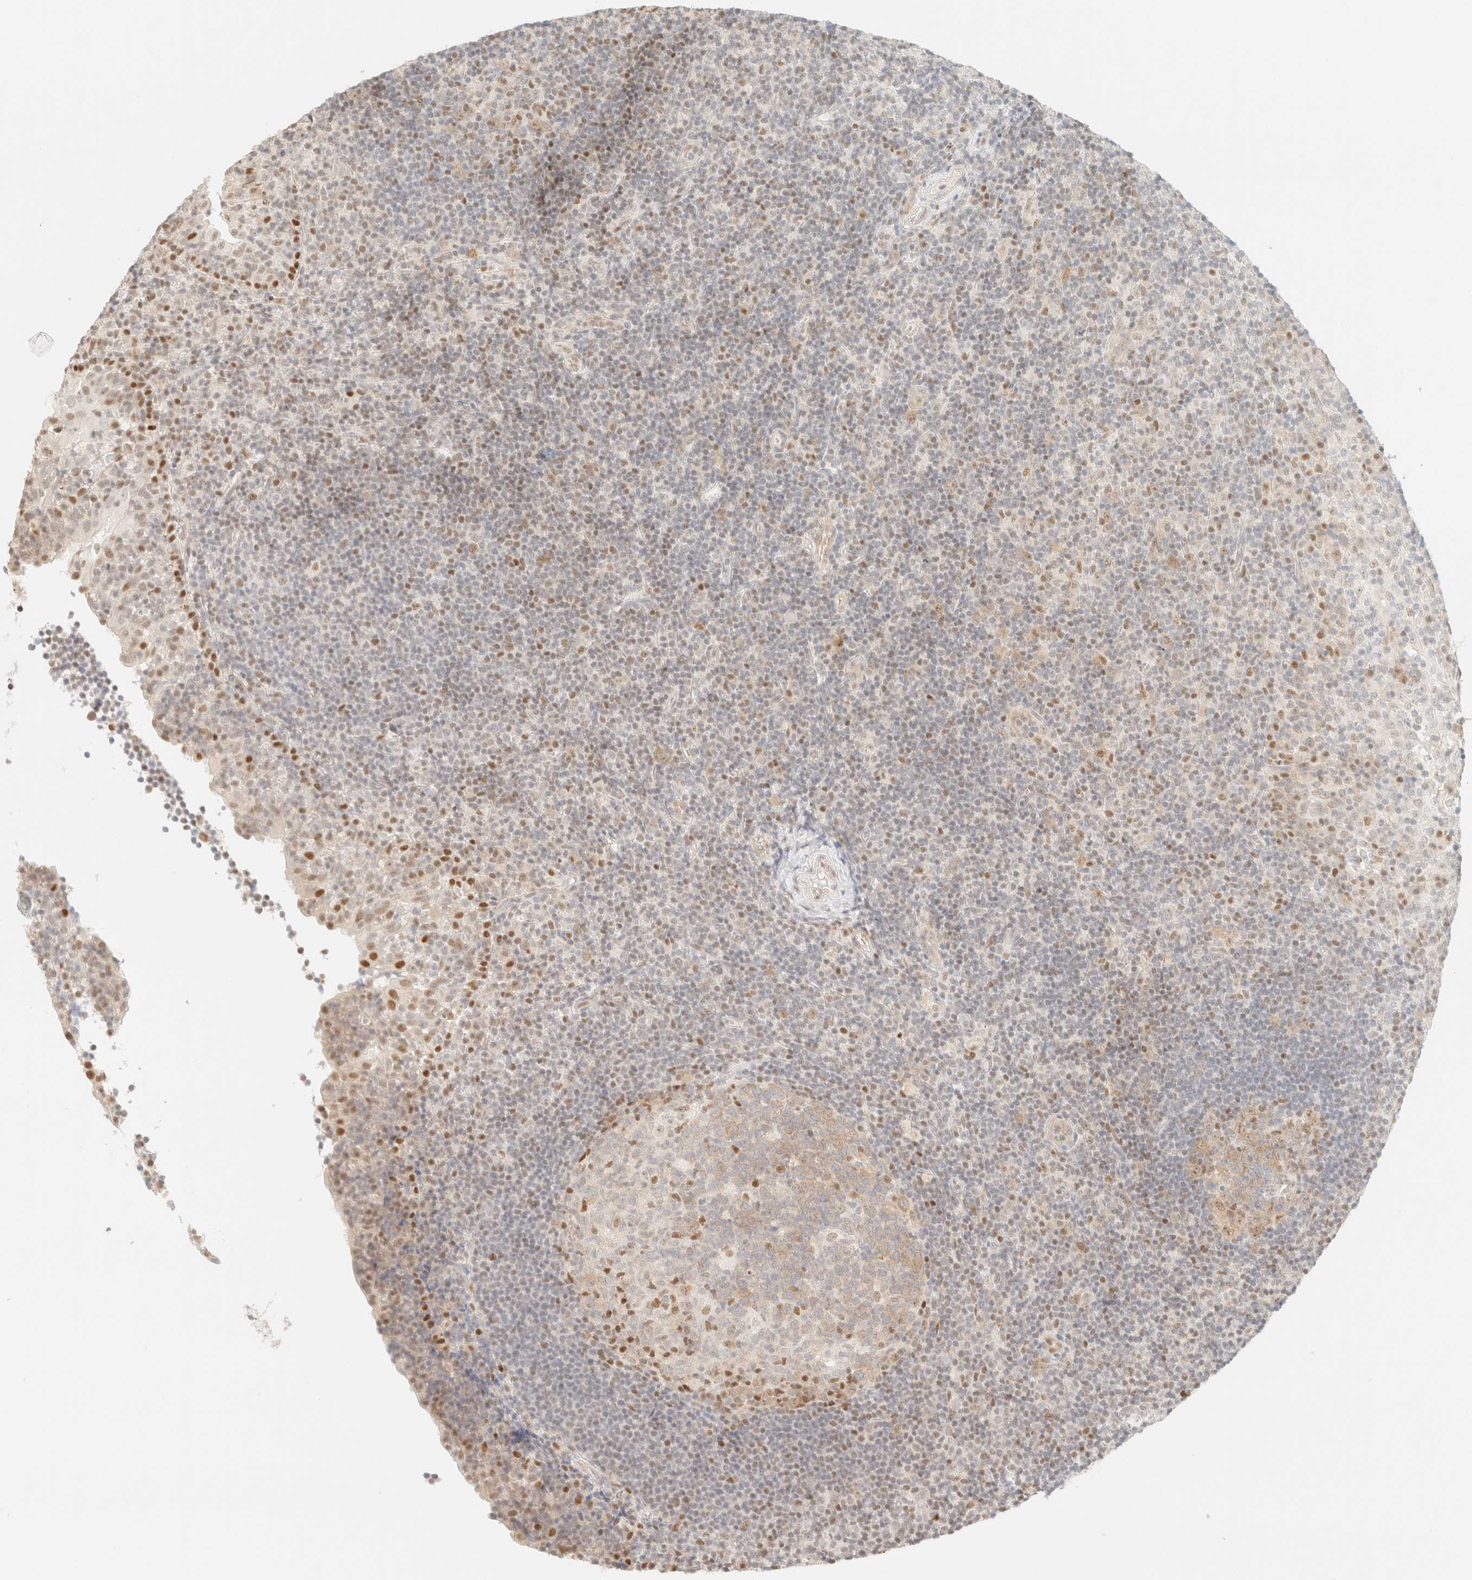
{"staining": {"intensity": "moderate", "quantity": "25%-75%", "location": "cytoplasmic/membranous,nuclear"}, "tissue": "tonsil", "cell_type": "Germinal center cells", "image_type": "normal", "snomed": [{"axis": "morphology", "description": "Normal tissue, NOS"}, {"axis": "topography", "description": "Tonsil"}], "caption": "A high-resolution image shows immunohistochemistry staining of unremarkable tonsil, which exhibits moderate cytoplasmic/membranous,nuclear staining in about 25%-75% of germinal center cells.", "gene": "TSR1", "patient": {"sex": "female", "age": 40}}